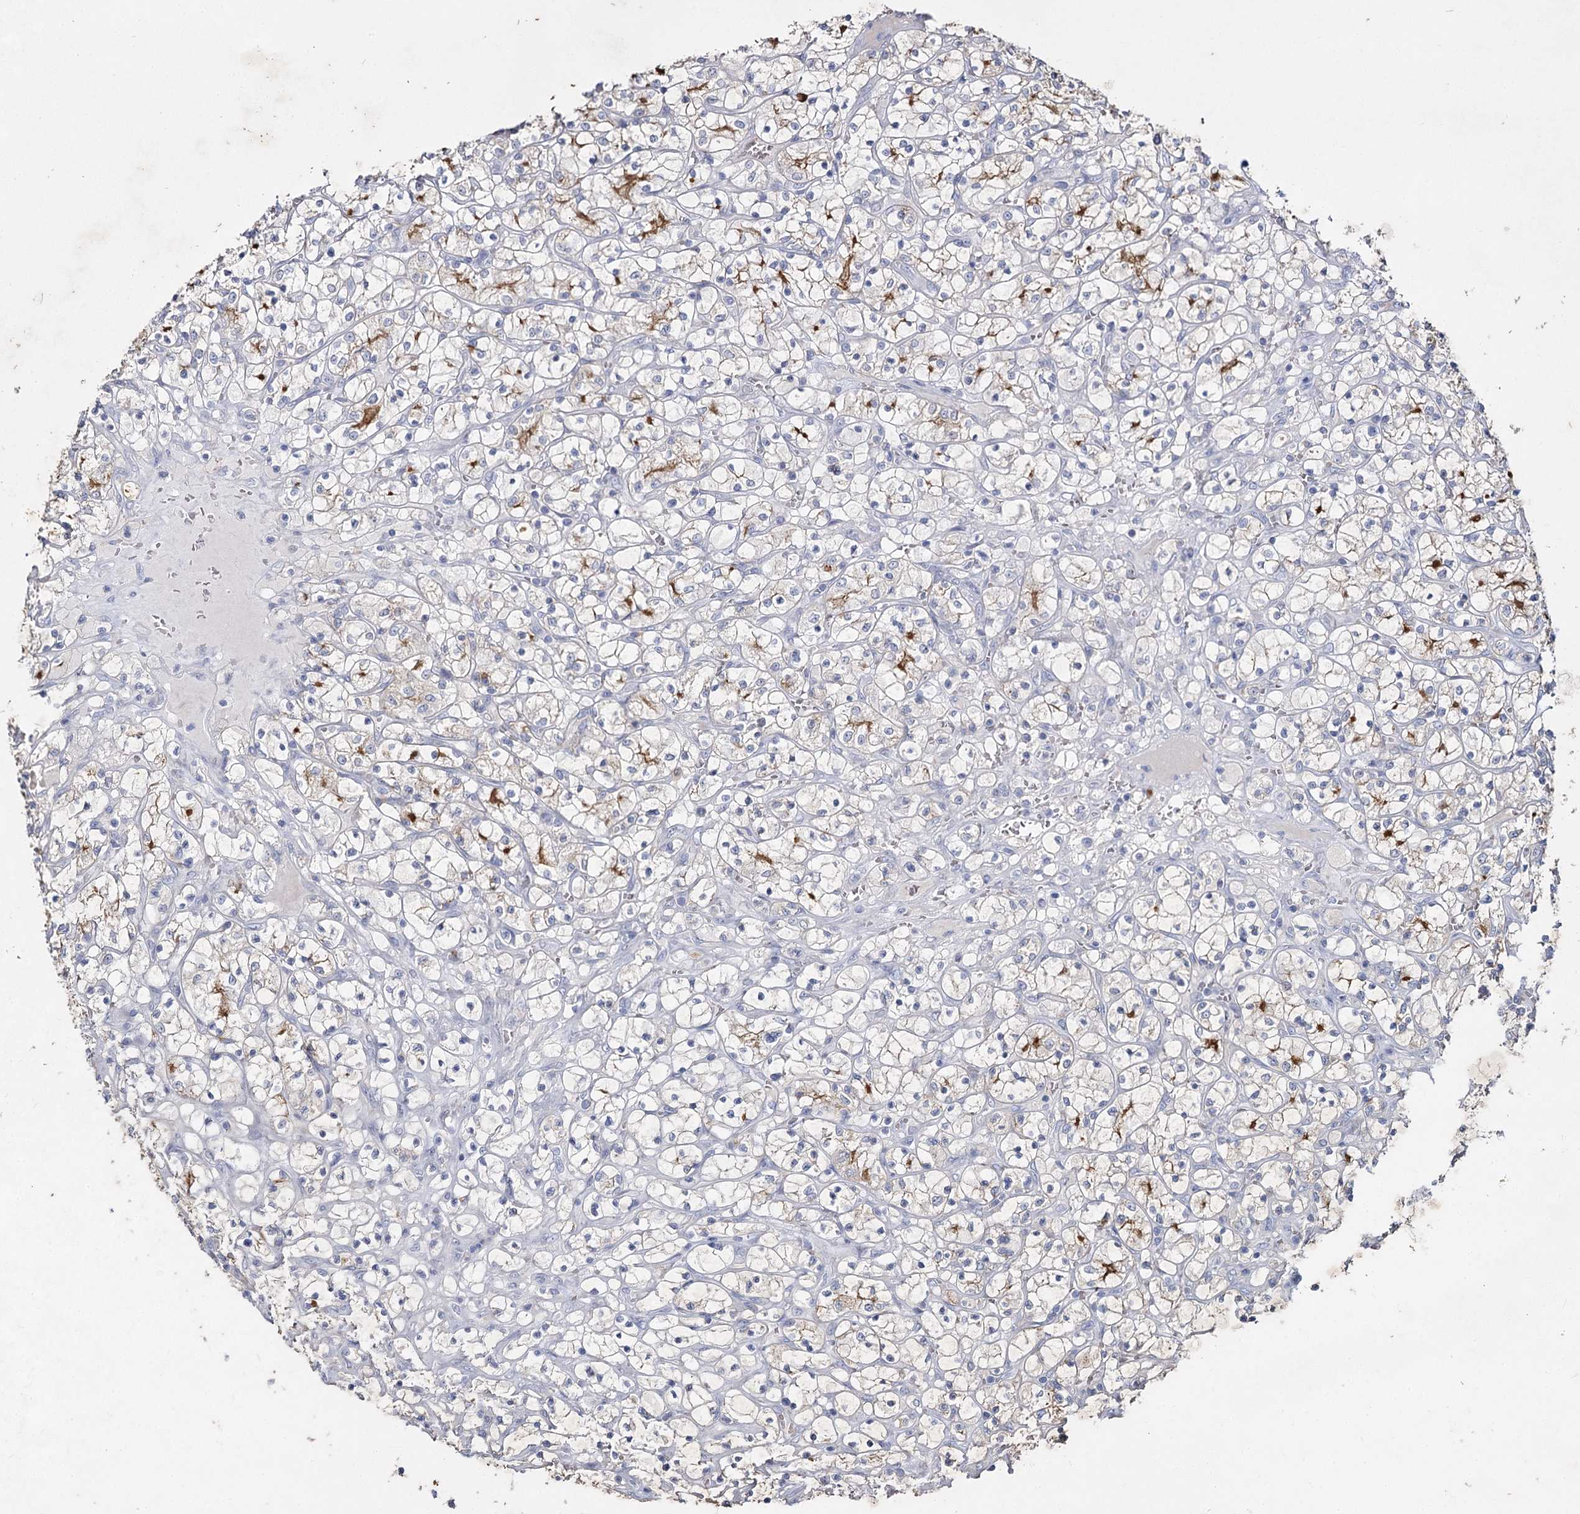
{"staining": {"intensity": "strong", "quantity": "<25%", "location": "cytoplasmic/membranous"}, "tissue": "renal cancer", "cell_type": "Tumor cells", "image_type": "cancer", "snomed": [{"axis": "morphology", "description": "Adenocarcinoma, NOS"}, {"axis": "topography", "description": "Kidney"}], "caption": "A medium amount of strong cytoplasmic/membranous positivity is appreciated in approximately <25% of tumor cells in adenocarcinoma (renal) tissue.", "gene": "CCDC73", "patient": {"sex": "female", "age": 69}}